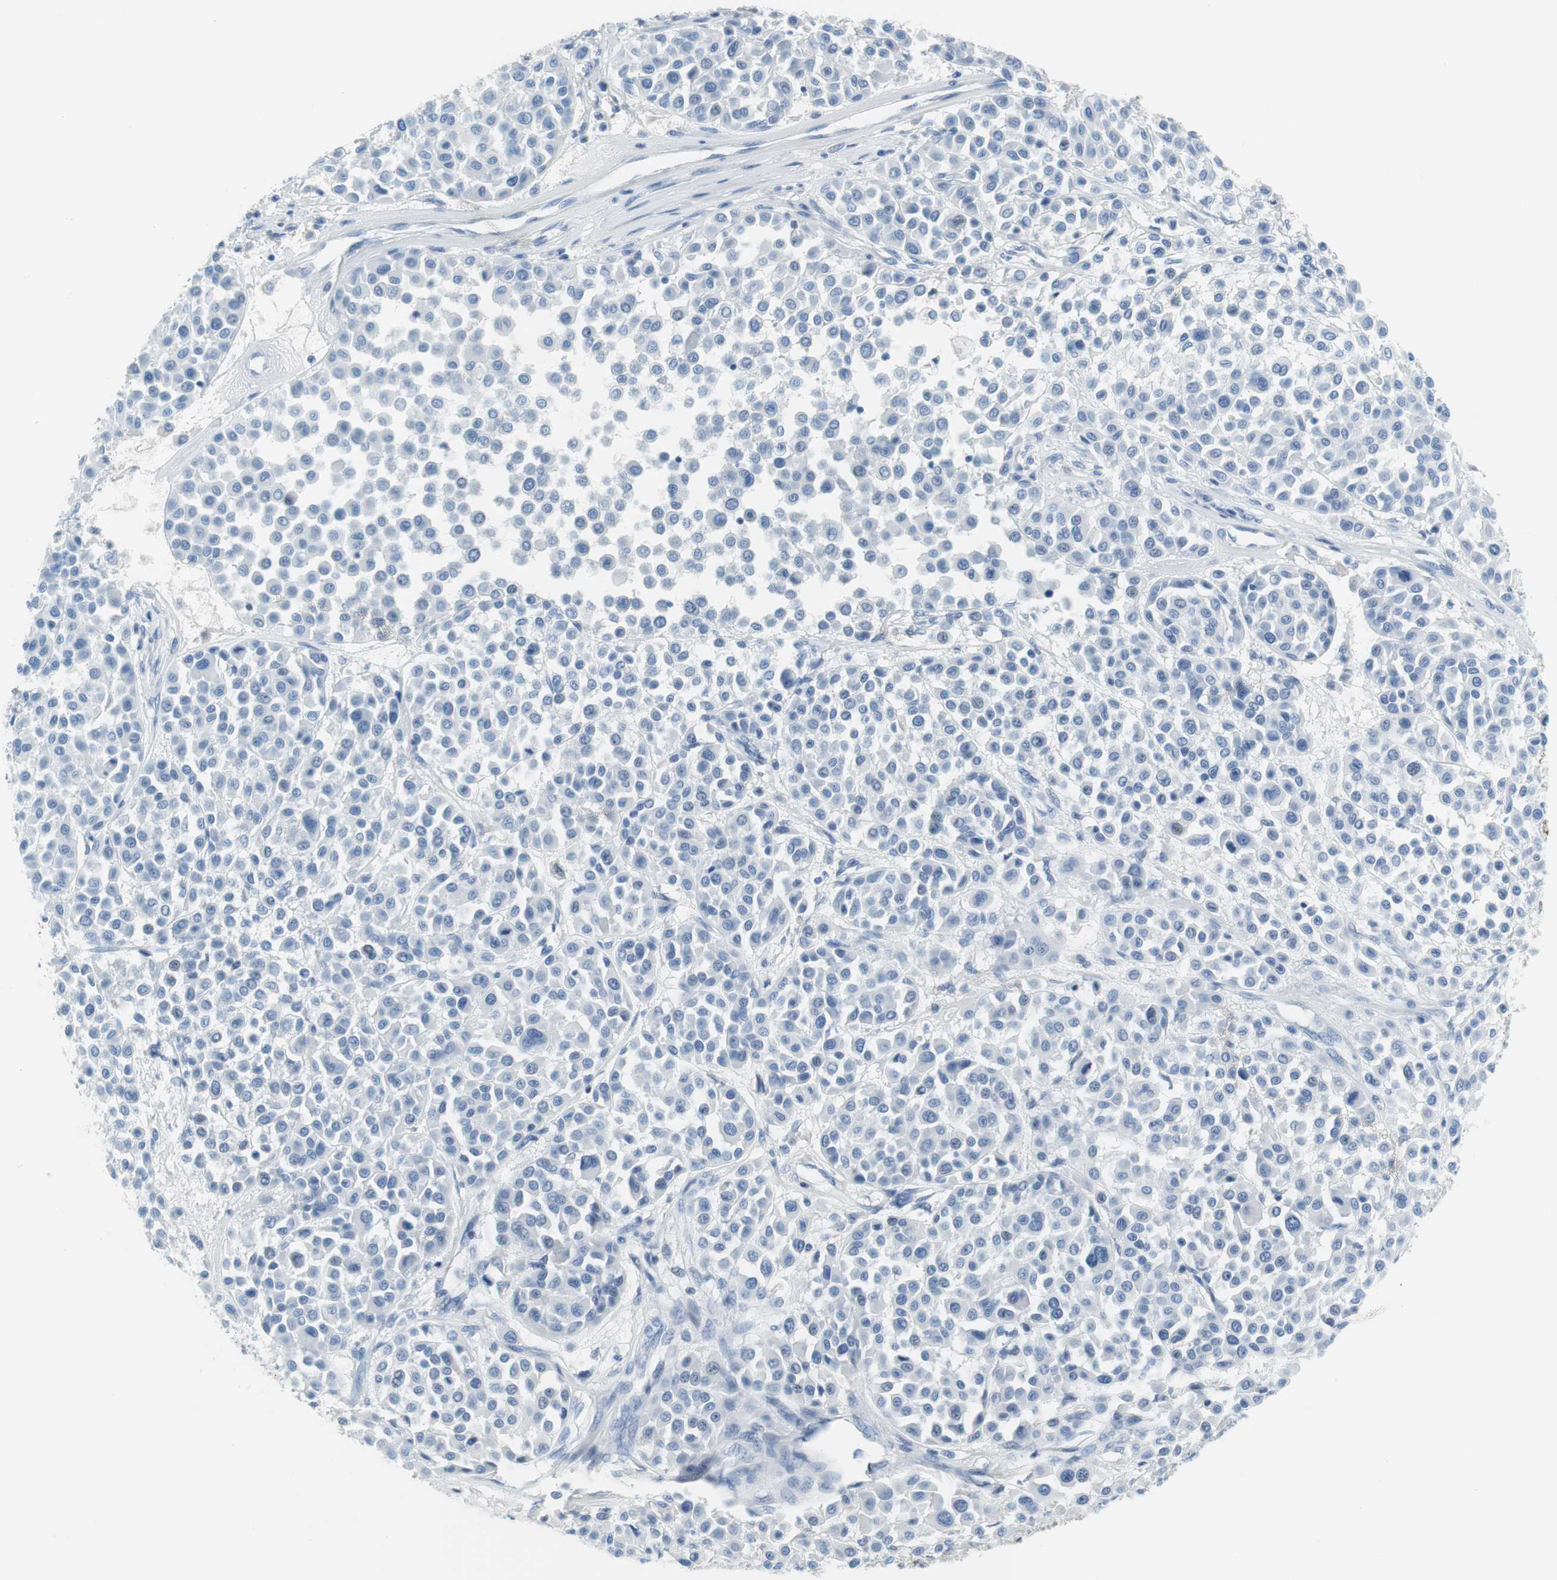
{"staining": {"intensity": "negative", "quantity": "none", "location": "none"}, "tissue": "melanoma", "cell_type": "Tumor cells", "image_type": "cancer", "snomed": [{"axis": "morphology", "description": "Malignant melanoma, Metastatic site"}, {"axis": "topography", "description": "Soft tissue"}], "caption": "A micrograph of human malignant melanoma (metastatic site) is negative for staining in tumor cells.", "gene": "MYH1", "patient": {"sex": "male", "age": 41}}